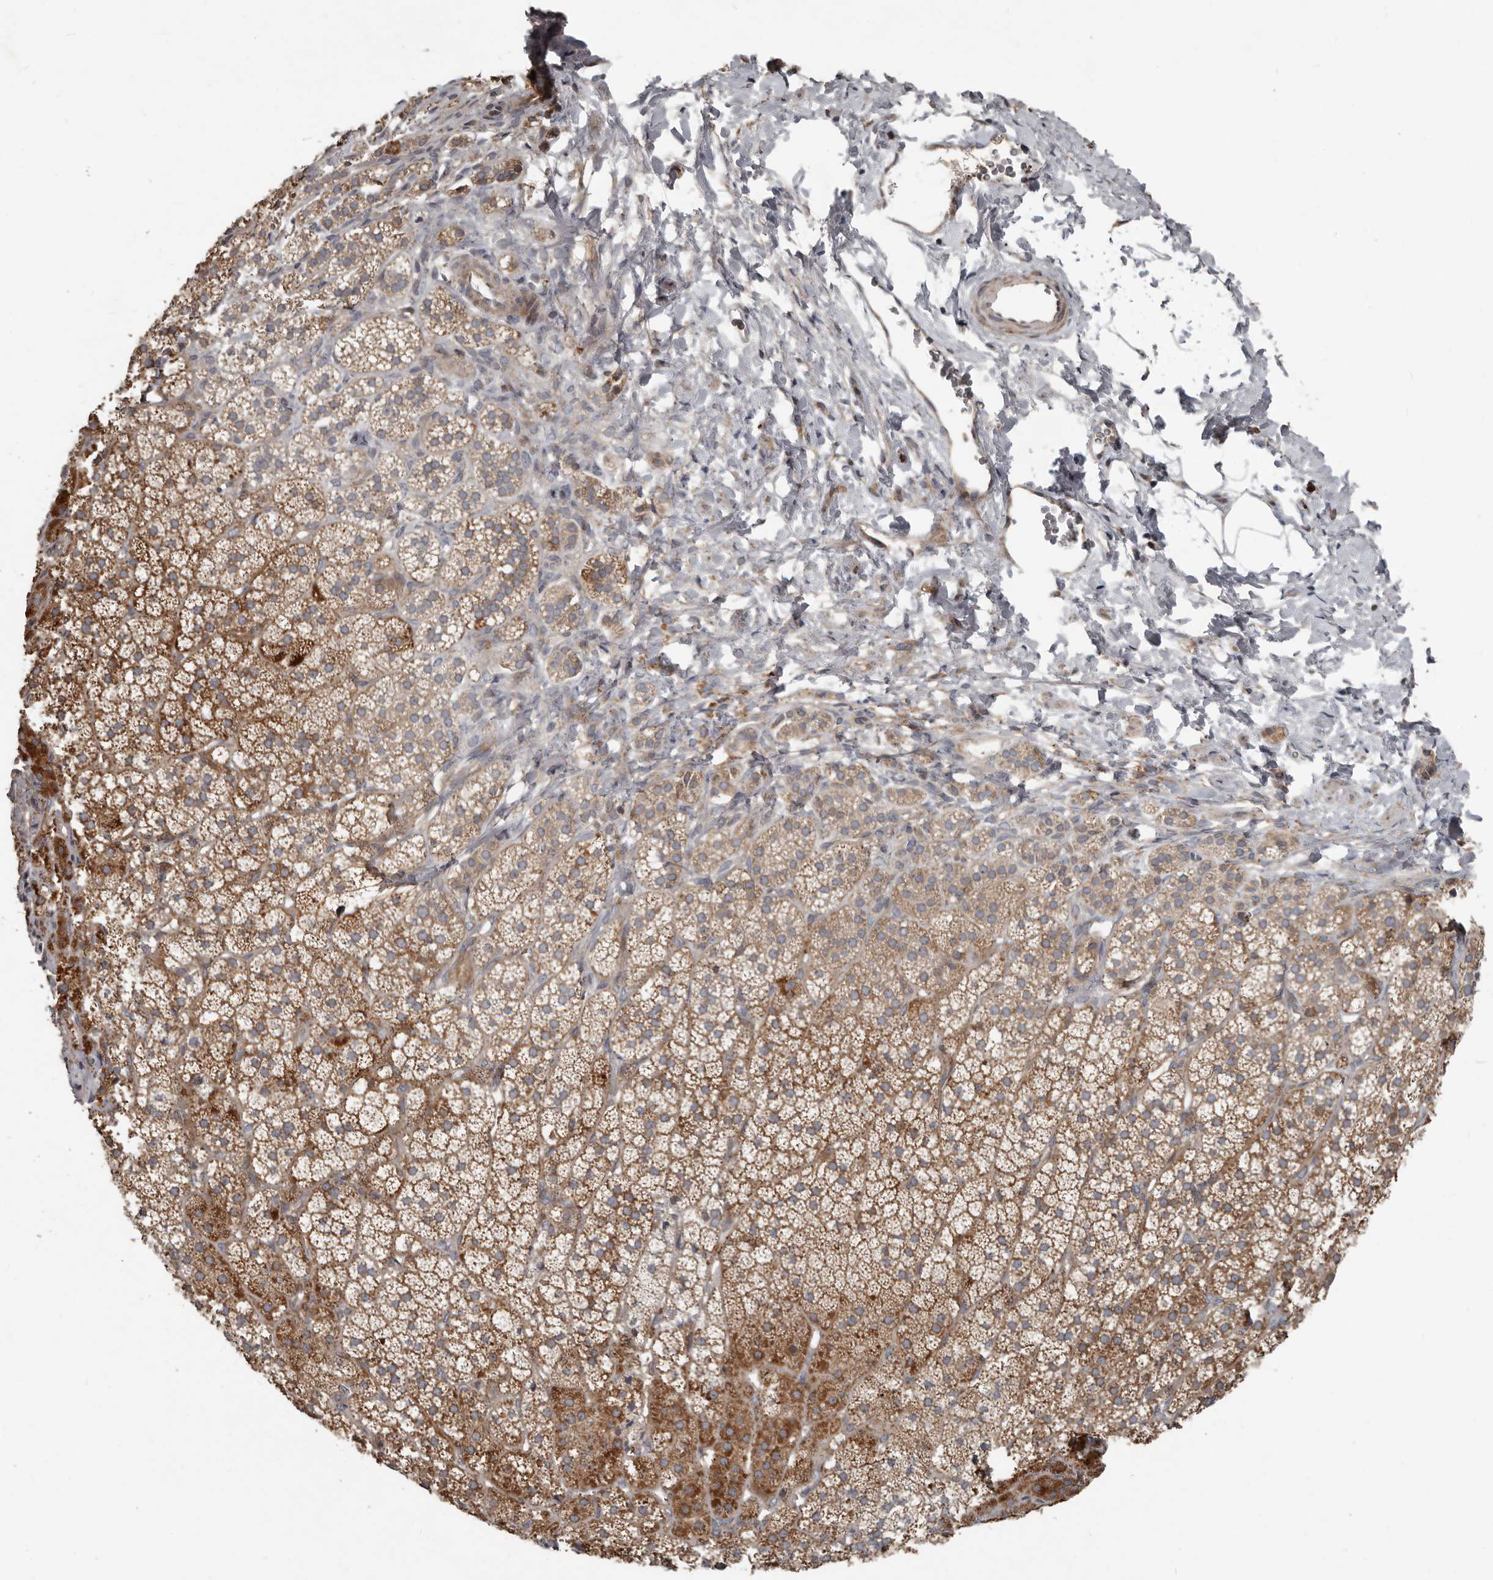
{"staining": {"intensity": "moderate", "quantity": ">75%", "location": "cytoplasmic/membranous"}, "tissue": "adrenal gland", "cell_type": "Glandular cells", "image_type": "normal", "snomed": [{"axis": "morphology", "description": "Normal tissue, NOS"}, {"axis": "topography", "description": "Adrenal gland"}], "caption": "Moderate cytoplasmic/membranous expression for a protein is present in about >75% of glandular cells of unremarkable adrenal gland using immunohistochemistry (IHC).", "gene": "FBXO31", "patient": {"sex": "female", "age": 44}}